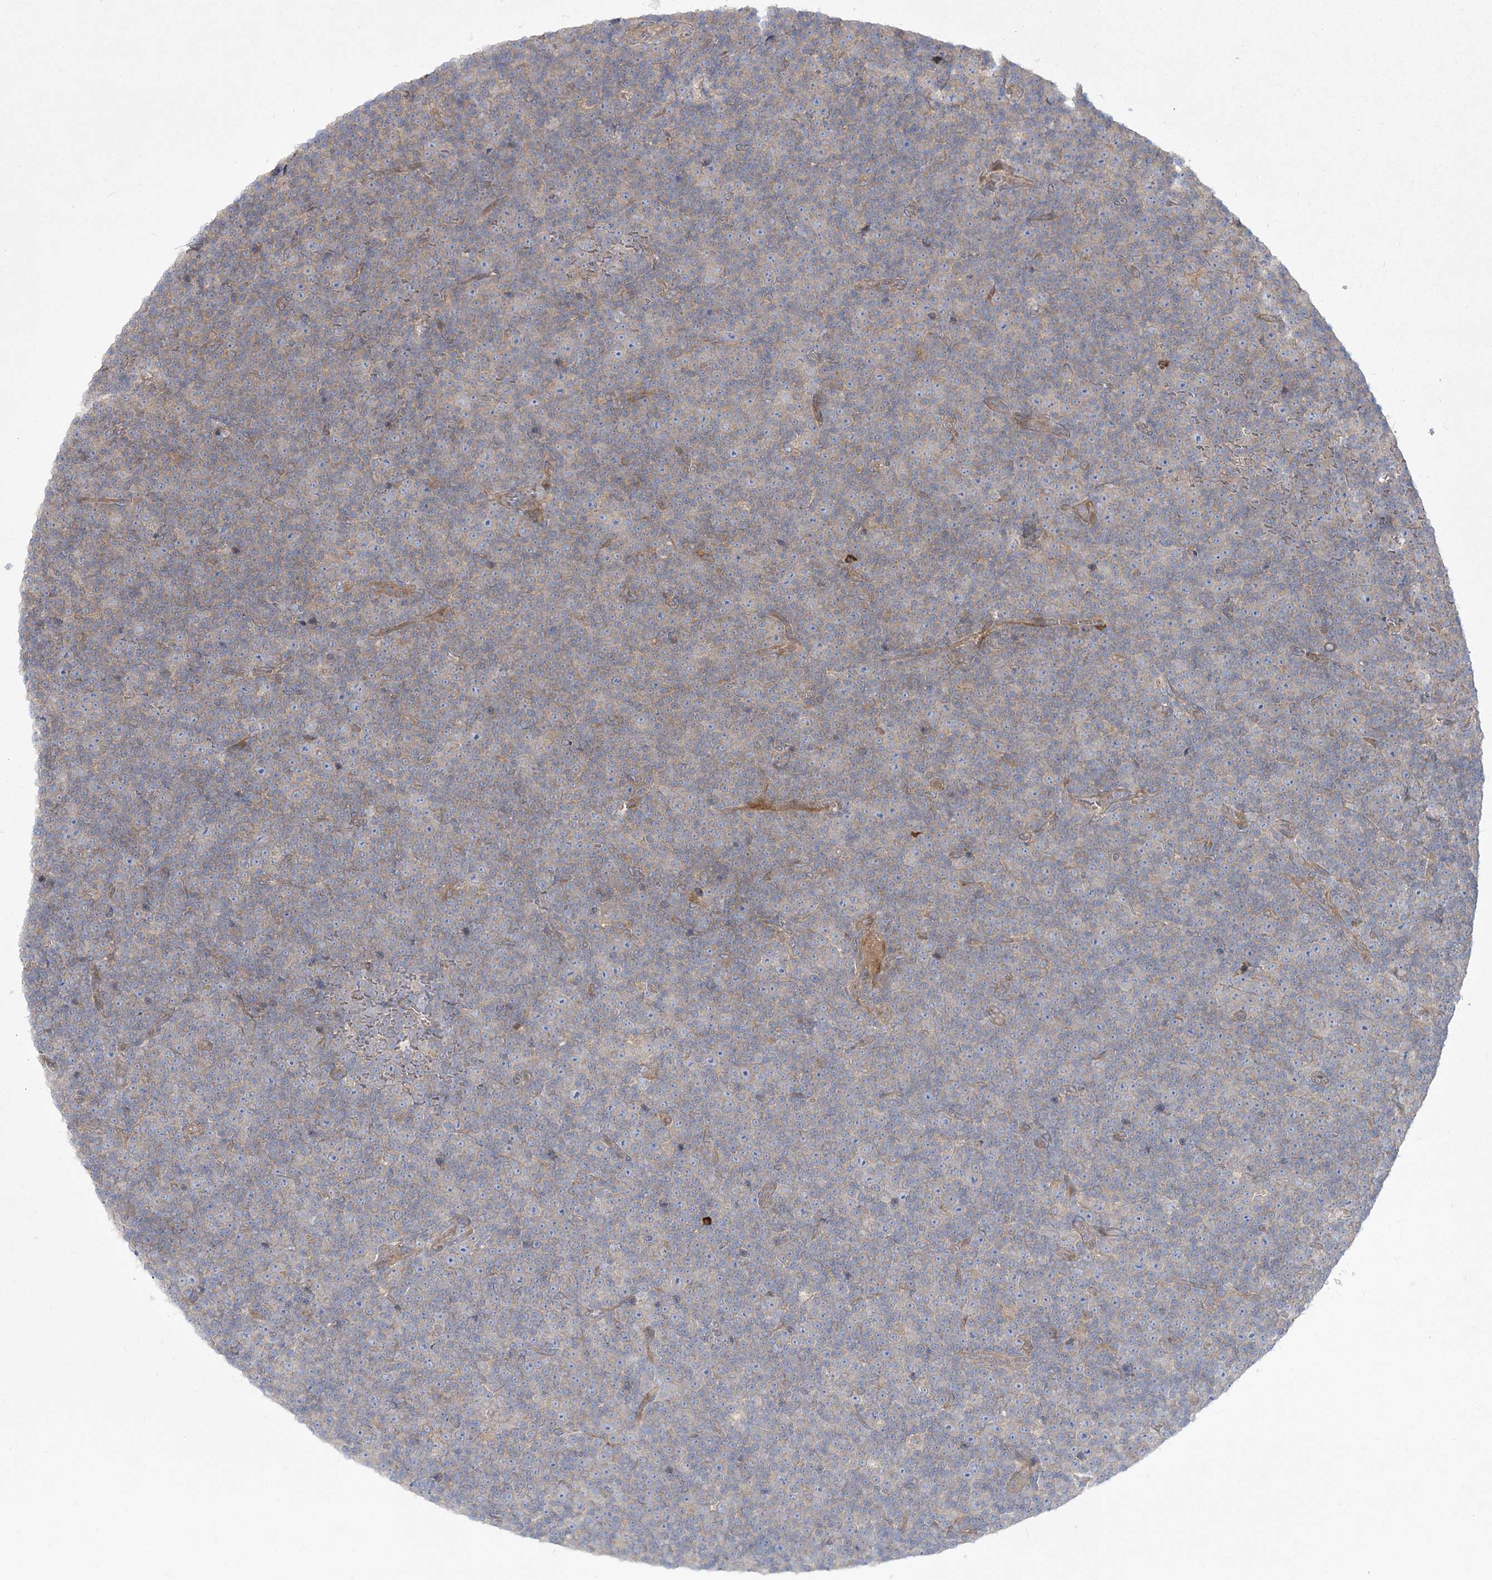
{"staining": {"intensity": "negative", "quantity": "none", "location": "none"}, "tissue": "lymphoma", "cell_type": "Tumor cells", "image_type": "cancer", "snomed": [{"axis": "morphology", "description": "Malignant lymphoma, non-Hodgkin's type, Low grade"}, {"axis": "topography", "description": "Lymph node"}], "caption": "The immunohistochemistry (IHC) micrograph has no significant expression in tumor cells of lymphoma tissue.", "gene": "CAMTA1", "patient": {"sex": "female", "age": 67}}